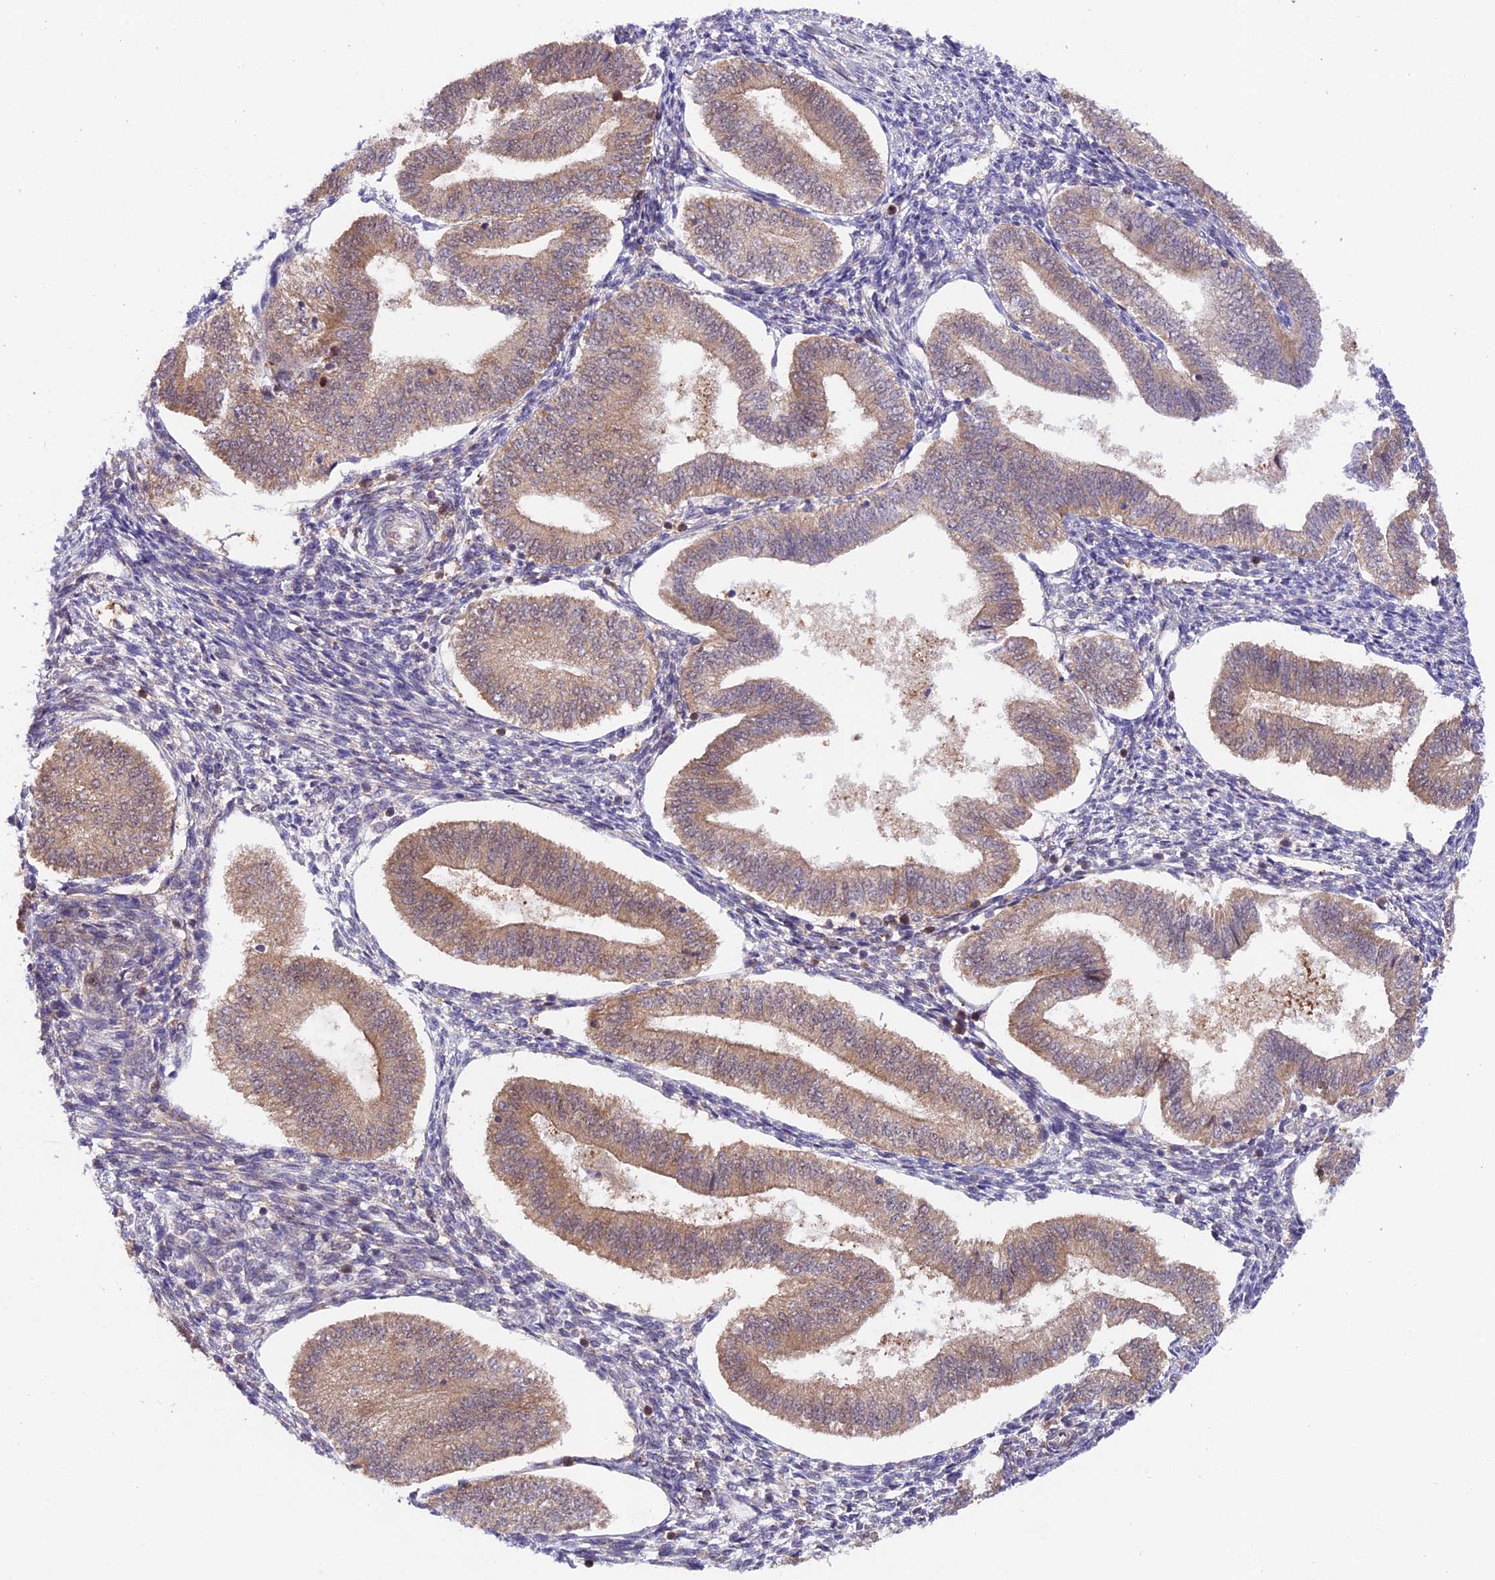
{"staining": {"intensity": "negative", "quantity": "none", "location": "none"}, "tissue": "endometrium", "cell_type": "Cells in endometrial stroma", "image_type": "normal", "snomed": [{"axis": "morphology", "description": "Normal tissue, NOS"}, {"axis": "topography", "description": "Endometrium"}], "caption": "Immunohistochemistry photomicrograph of normal endometrium: human endometrium stained with DAB shows no significant protein staining in cells in endometrial stroma. (Stains: DAB (3,3'-diaminobenzidine) immunohistochemistry with hematoxylin counter stain, Microscopy: brightfield microscopy at high magnification).", "gene": "TRIM40", "patient": {"sex": "female", "age": 34}}